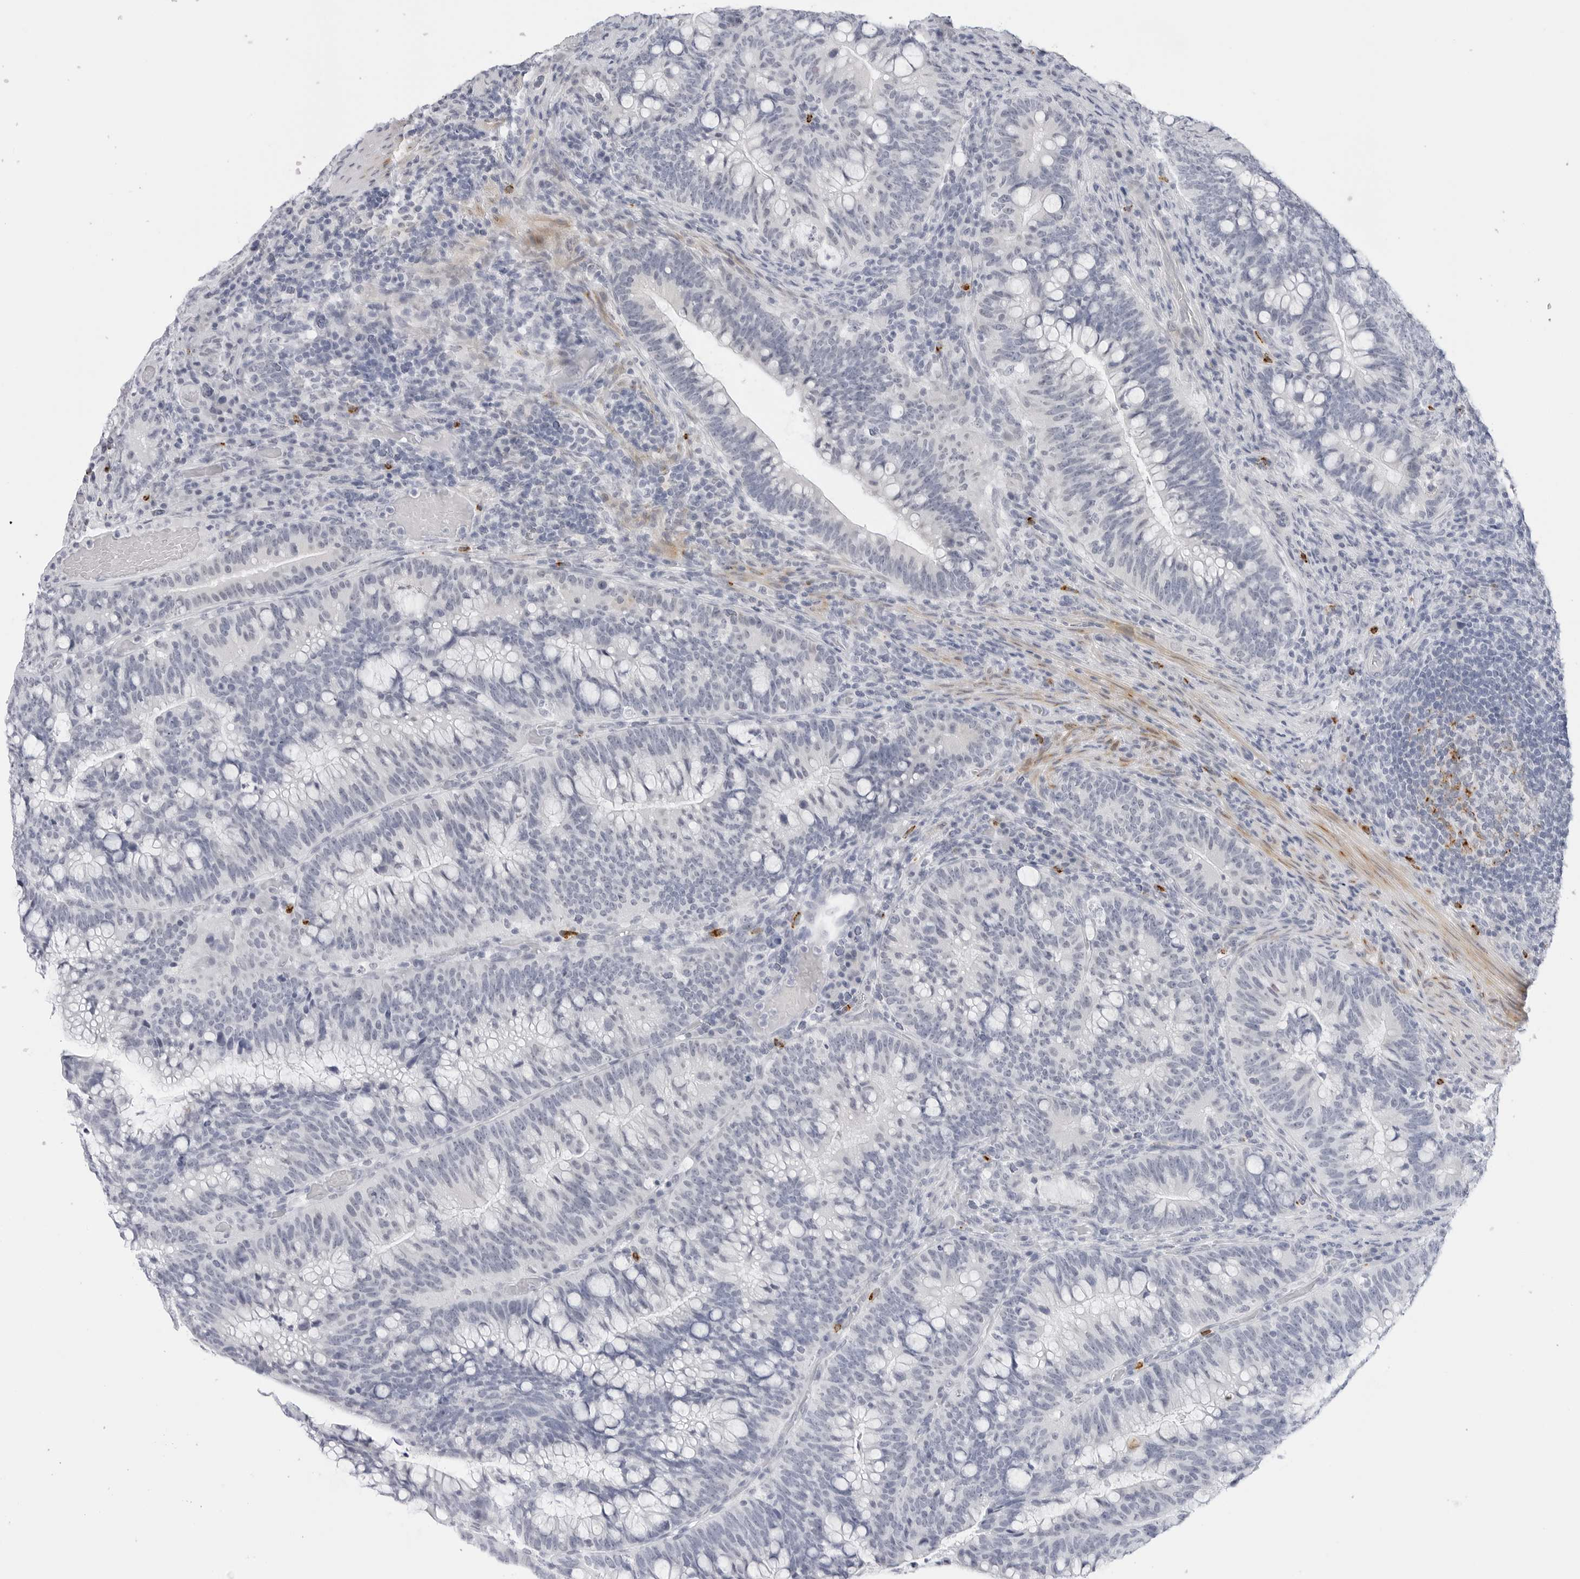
{"staining": {"intensity": "negative", "quantity": "none", "location": "none"}, "tissue": "colorectal cancer", "cell_type": "Tumor cells", "image_type": "cancer", "snomed": [{"axis": "morphology", "description": "Adenocarcinoma, NOS"}, {"axis": "topography", "description": "Colon"}], "caption": "A micrograph of colorectal adenocarcinoma stained for a protein reveals no brown staining in tumor cells.", "gene": "HSPB7", "patient": {"sex": "female", "age": 66}}